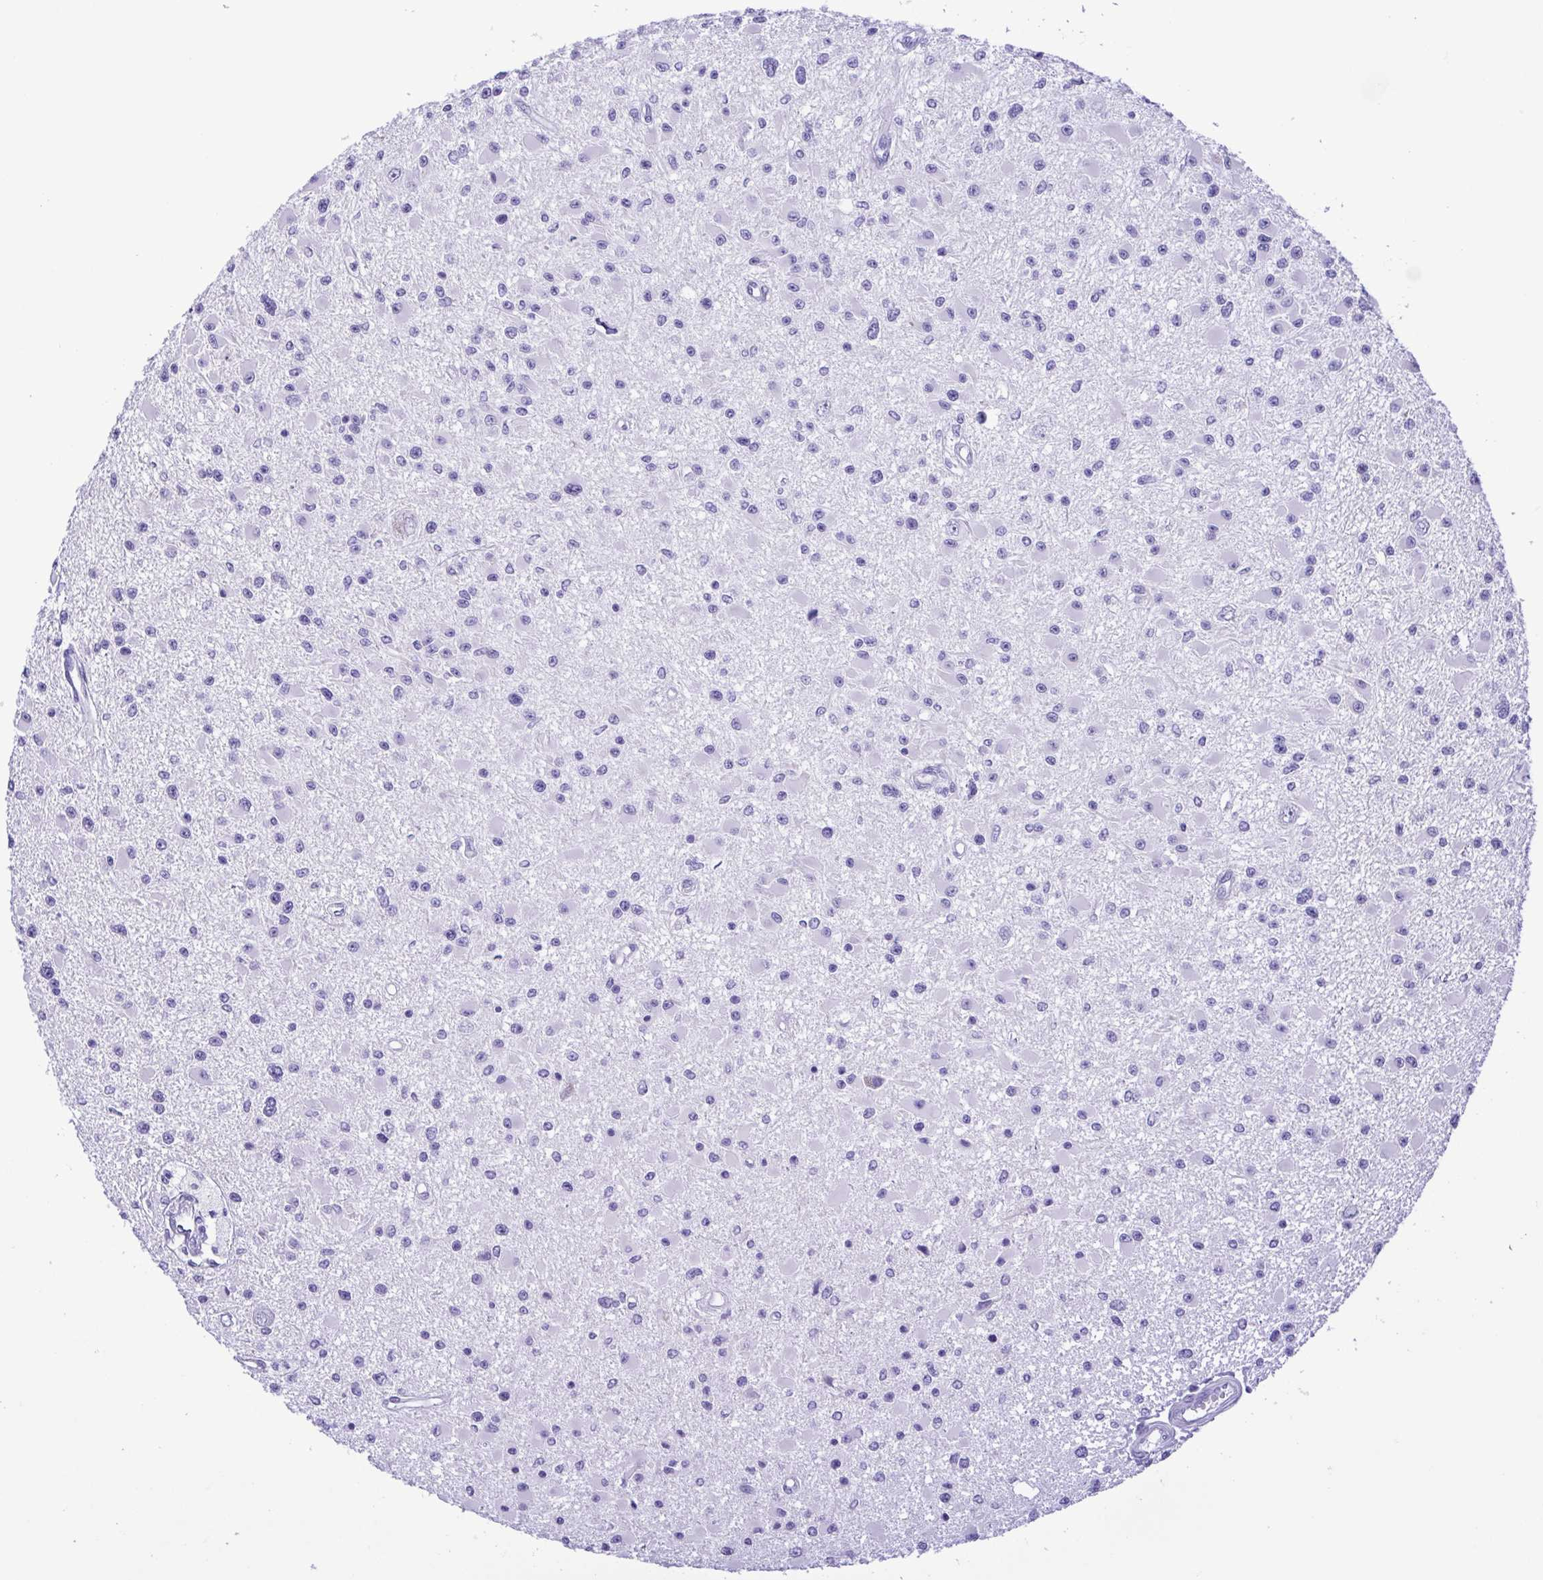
{"staining": {"intensity": "negative", "quantity": "none", "location": "none"}, "tissue": "glioma", "cell_type": "Tumor cells", "image_type": "cancer", "snomed": [{"axis": "morphology", "description": "Glioma, malignant, High grade"}, {"axis": "topography", "description": "Brain"}], "caption": "An IHC image of glioma is shown. There is no staining in tumor cells of glioma.", "gene": "OVGP1", "patient": {"sex": "male", "age": 54}}